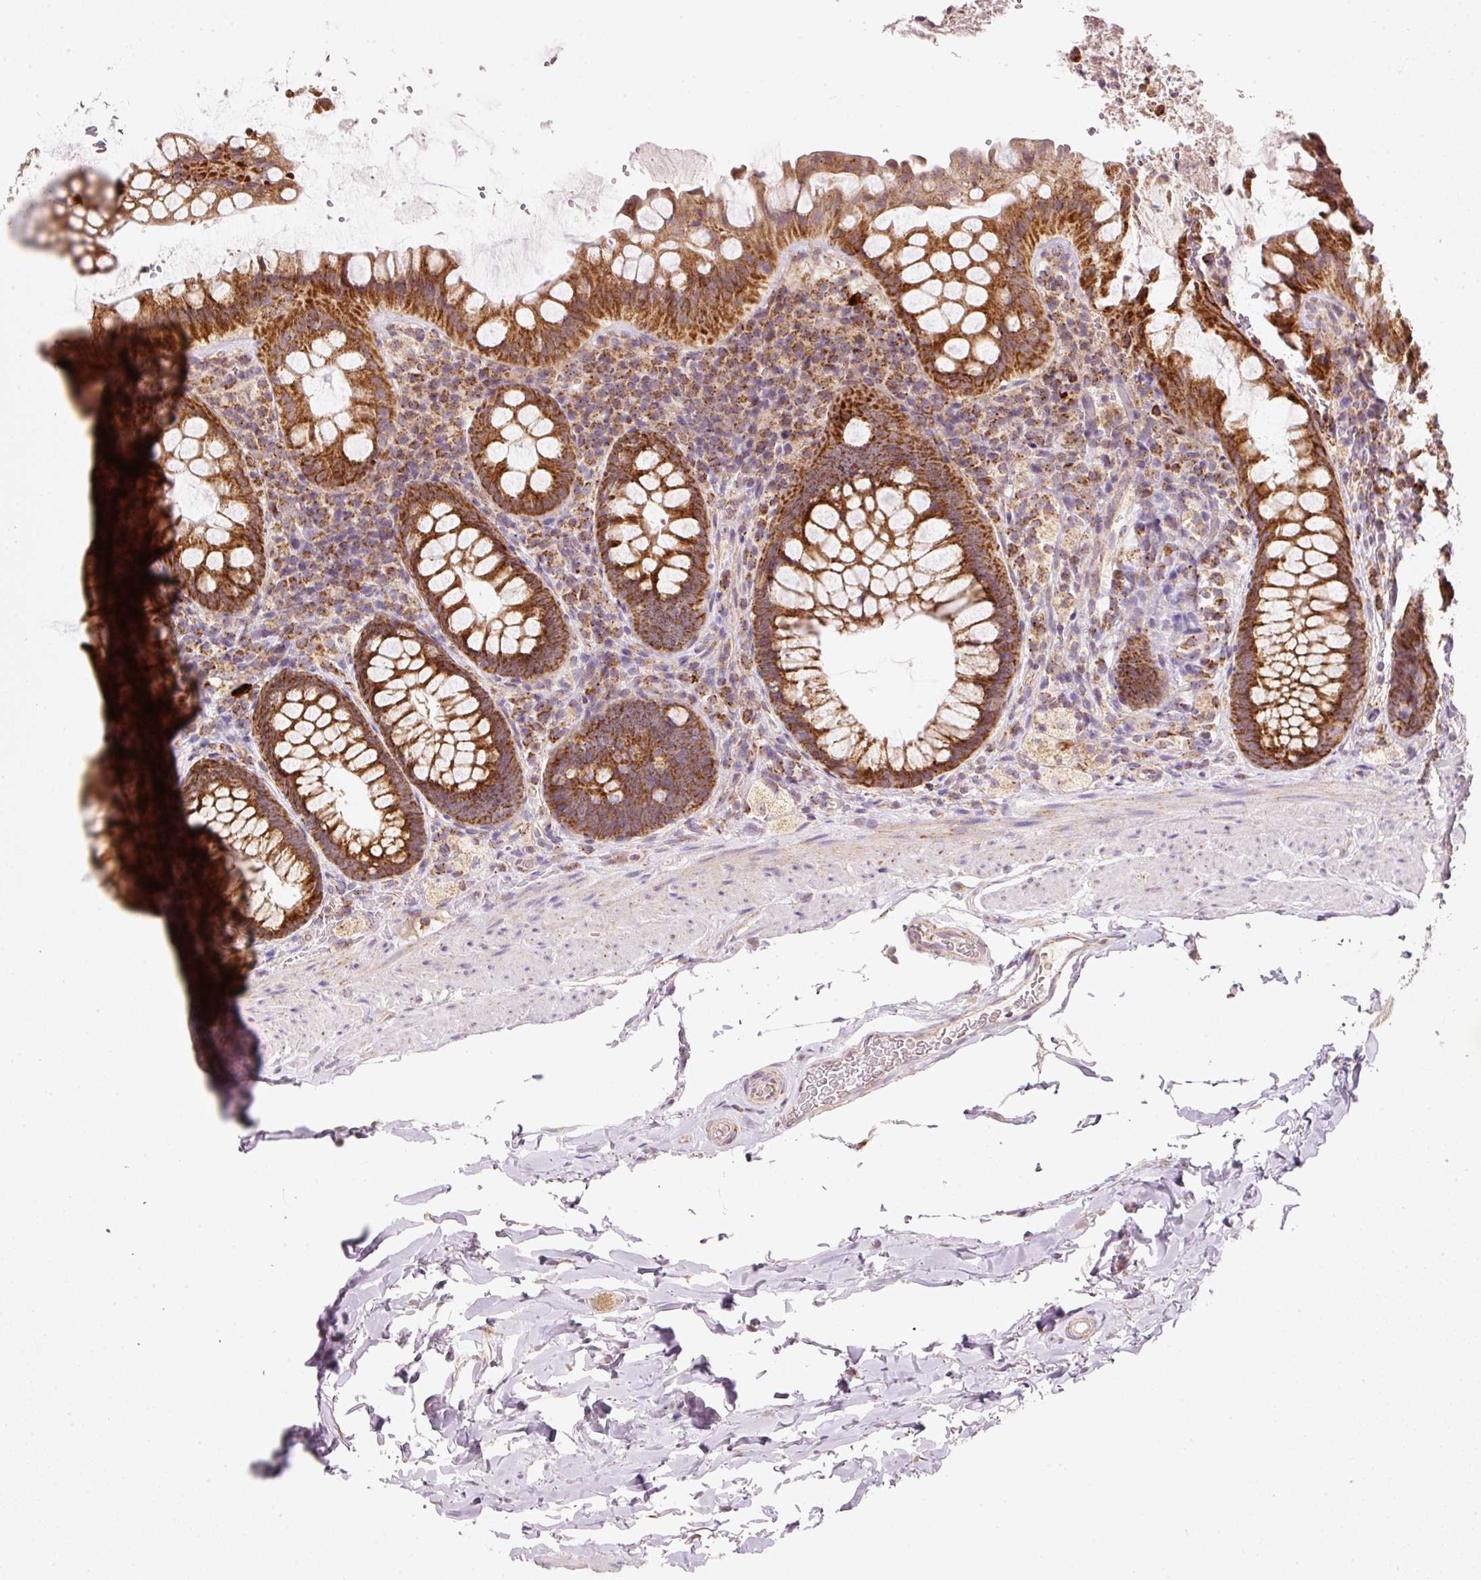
{"staining": {"intensity": "strong", "quantity": ">75%", "location": "cytoplasmic/membranous"}, "tissue": "rectum", "cell_type": "Glandular cells", "image_type": "normal", "snomed": [{"axis": "morphology", "description": "Normal tissue, NOS"}, {"axis": "topography", "description": "Rectum"}], "caption": "DAB (3,3'-diaminobenzidine) immunohistochemical staining of unremarkable human rectum exhibits strong cytoplasmic/membranous protein staining in approximately >75% of glandular cells.", "gene": "FAM78B", "patient": {"sex": "female", "age": 69}}